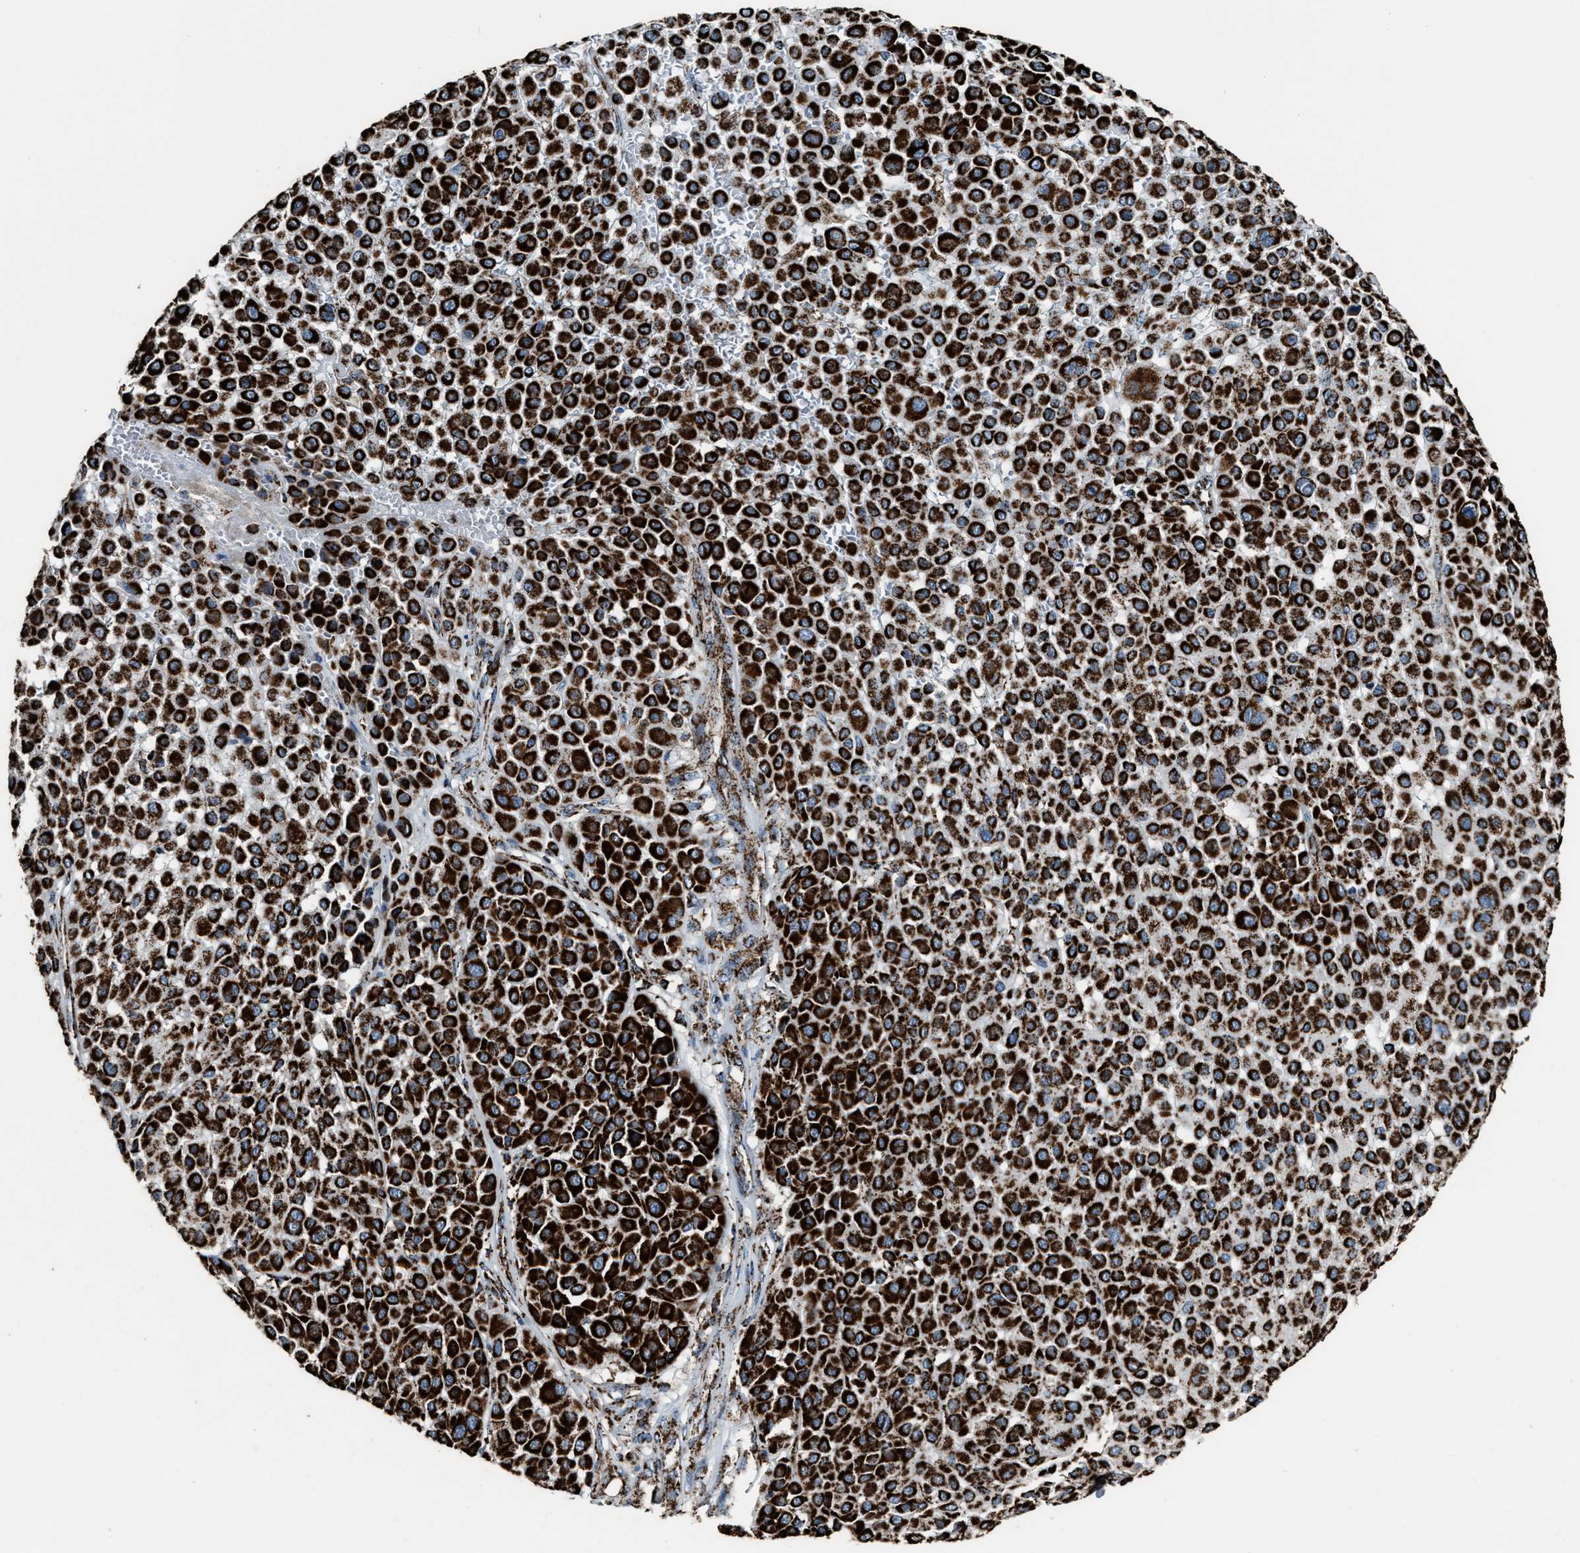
{"staining": {"intensity": "strong", "quantity": ">75%", "location": "cytoplasmic/membranous"}, "tissue": "melanoma", "cell_type": "Tumor cells", "image_type": "cancer", "snomed": [{"axis": "morphology", "description": "Malignant melanoma, Metastatic site"}, {"axis": "topography", "description": "Soft tissue"}], "caption": "The micrograph shows a brown stain indicating the presence of a protein in the cytoplasmic/membranous of tumor cells in malignant melanoma (metastatic site). Using DAB (3,3'-diaminobenzidine) (brown) and hematoxylin (blue) stains, captured at high magnification using brightfield microscopy.", "gene": "MDH2", "patient": {"sex": "male", "age": 41}}